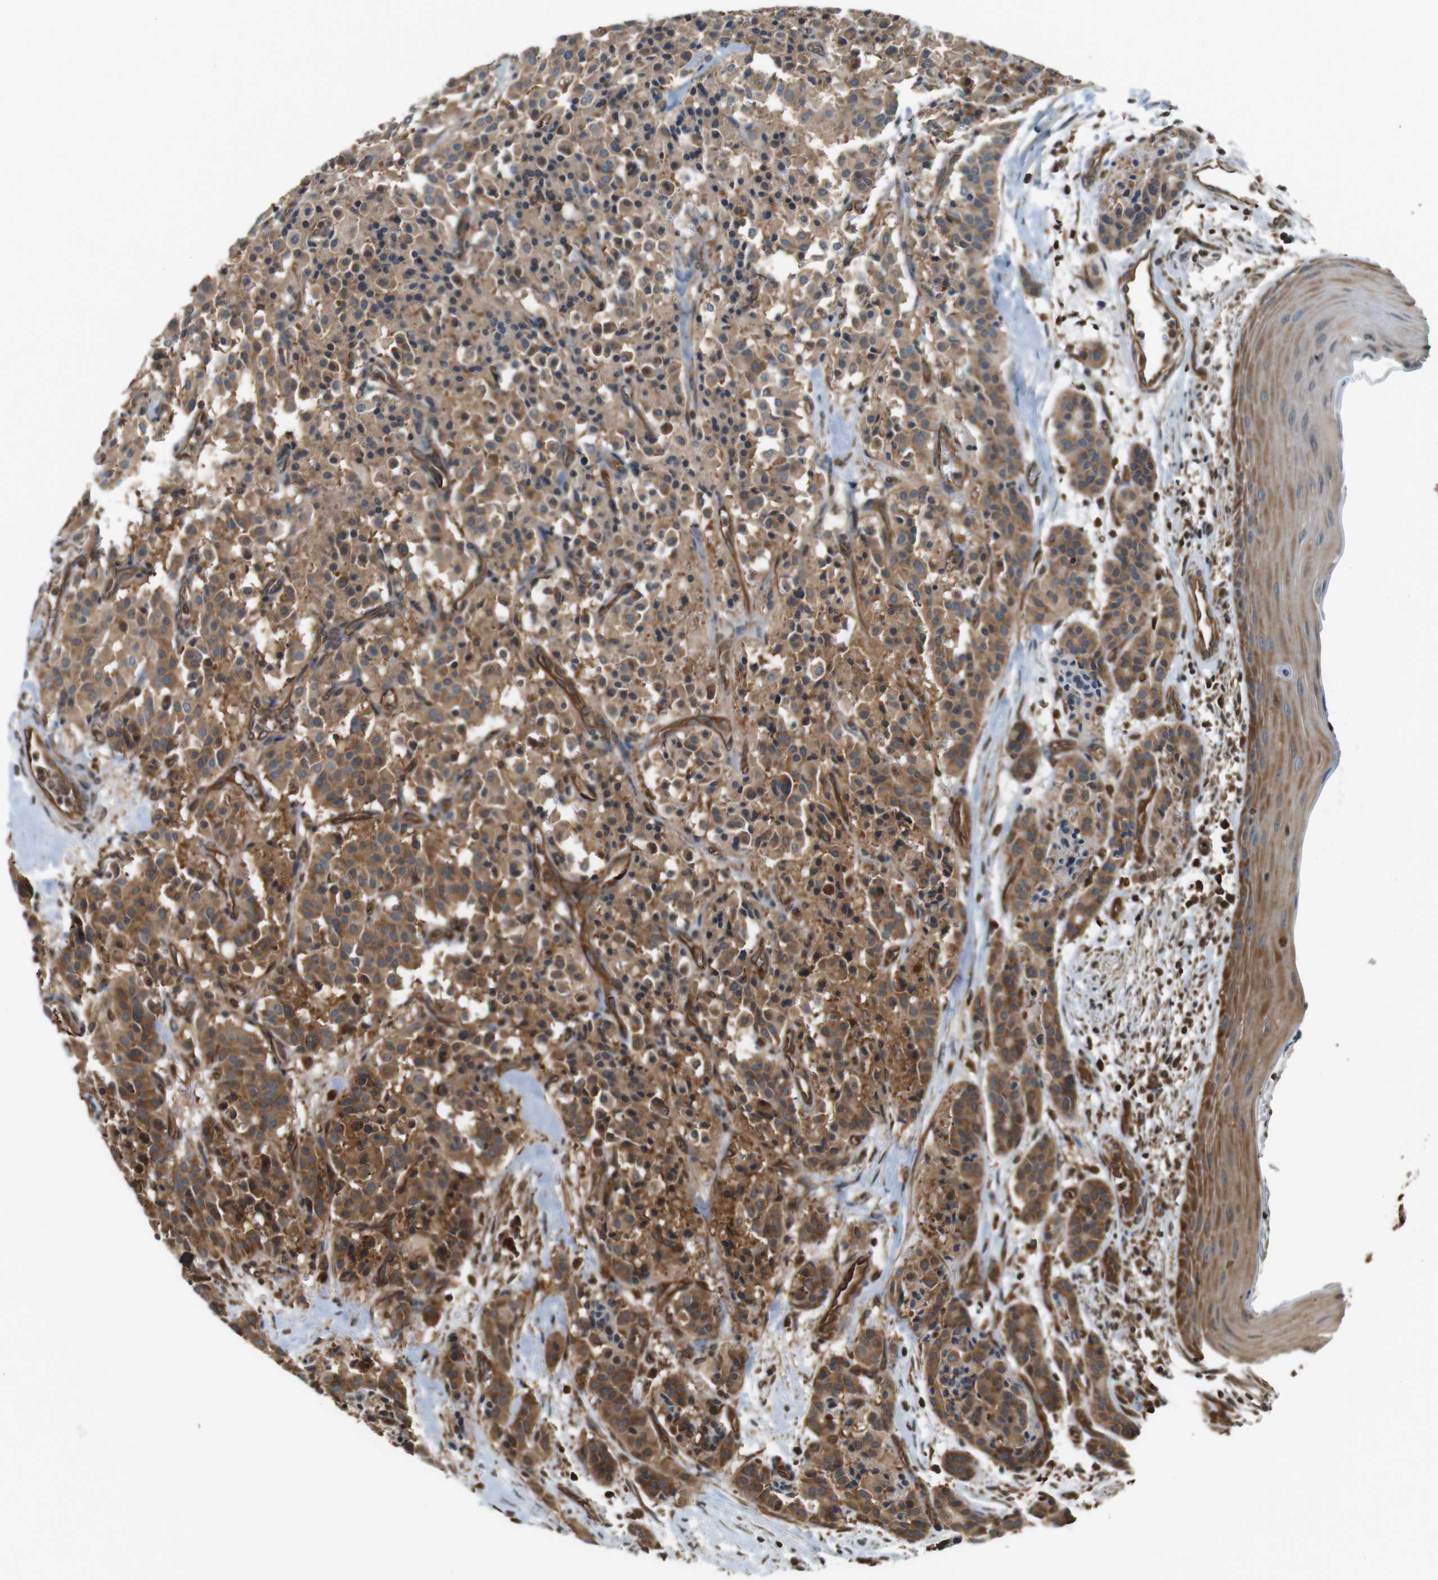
{"staining": {"intensity": "moderate", "quantity": ">75%", "location": "cytoplasmic/membranous"}, "tissue": "carcinoid", "cell_type": "Tumor cells", "image_type": "cancer", "snomed": [{"axis": "morphology", "description": "Carcinoid, malignant, NOS"}, {"axis": "topography", "description": "Lung"}], "caption": "Immunohistochemical staining of human carcinoid demonstrates medium levels of moderate cytoplasmic/membranous protein positivity in about >75% of tumor cells.", "gene": "PA2G4", "patient": {"sex": "male", "age": 30}}